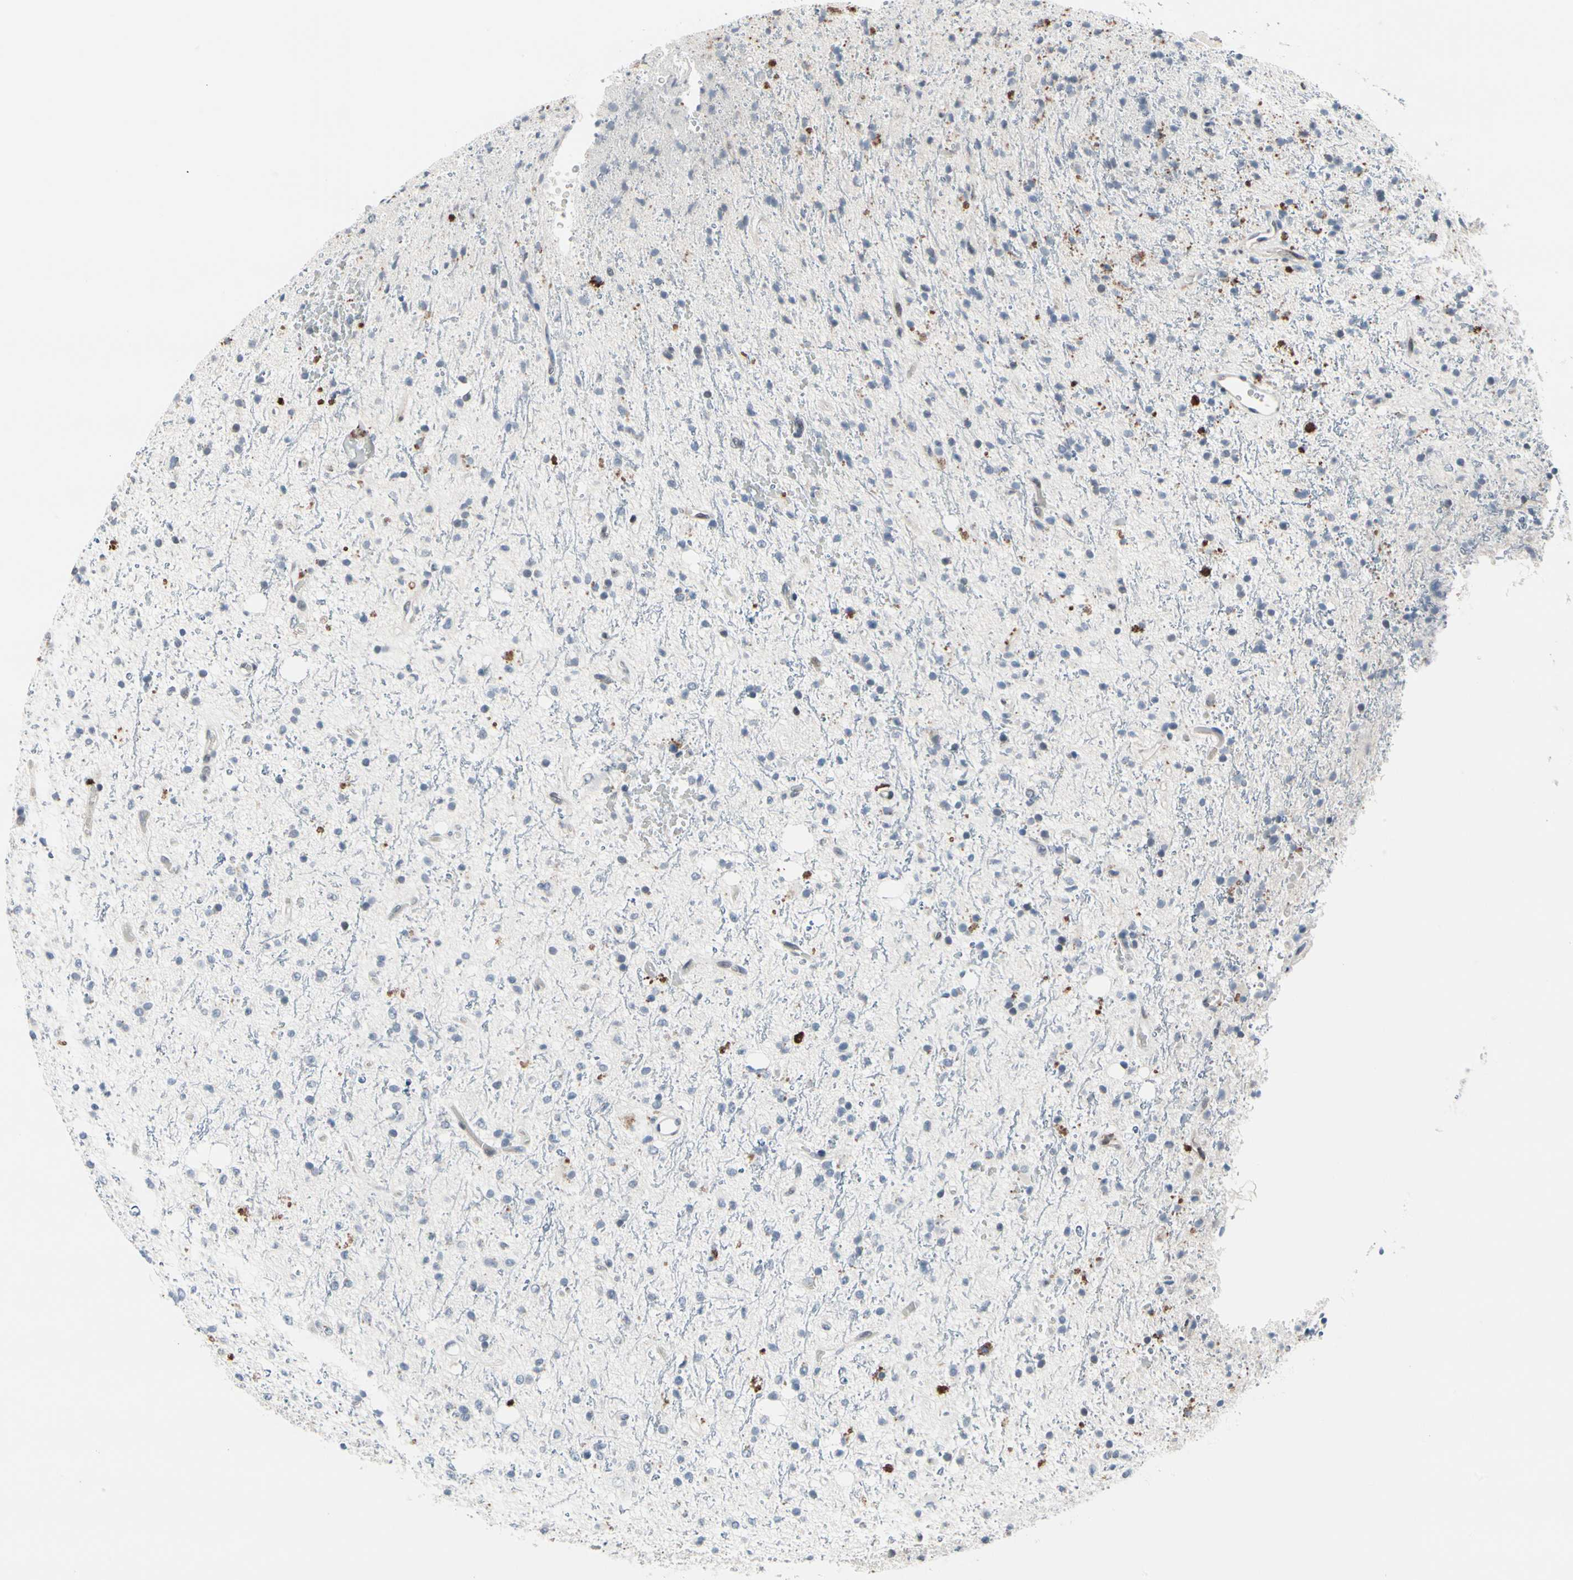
{"staining": {"intensity": "moderate", "quantity": "<25%", "location": "cytoplasmic/membranous"}, "tissue": "glioma", "cell_type": "Tumor cells", "image_type": "cancer", "snomed": [{"axis": "morphology", "description": "Glioma, malignant, High grade"}, {"axis": "topography", "description": "Brain"}], "caption": "High-grade glioma (malignant) stained with a brown dye exhibits moderate cytoplasmic/membranous positive positivity in about <25% of tumor cells.", "gene": "TXN", "patient": {"sex": "male", "age": 47}}